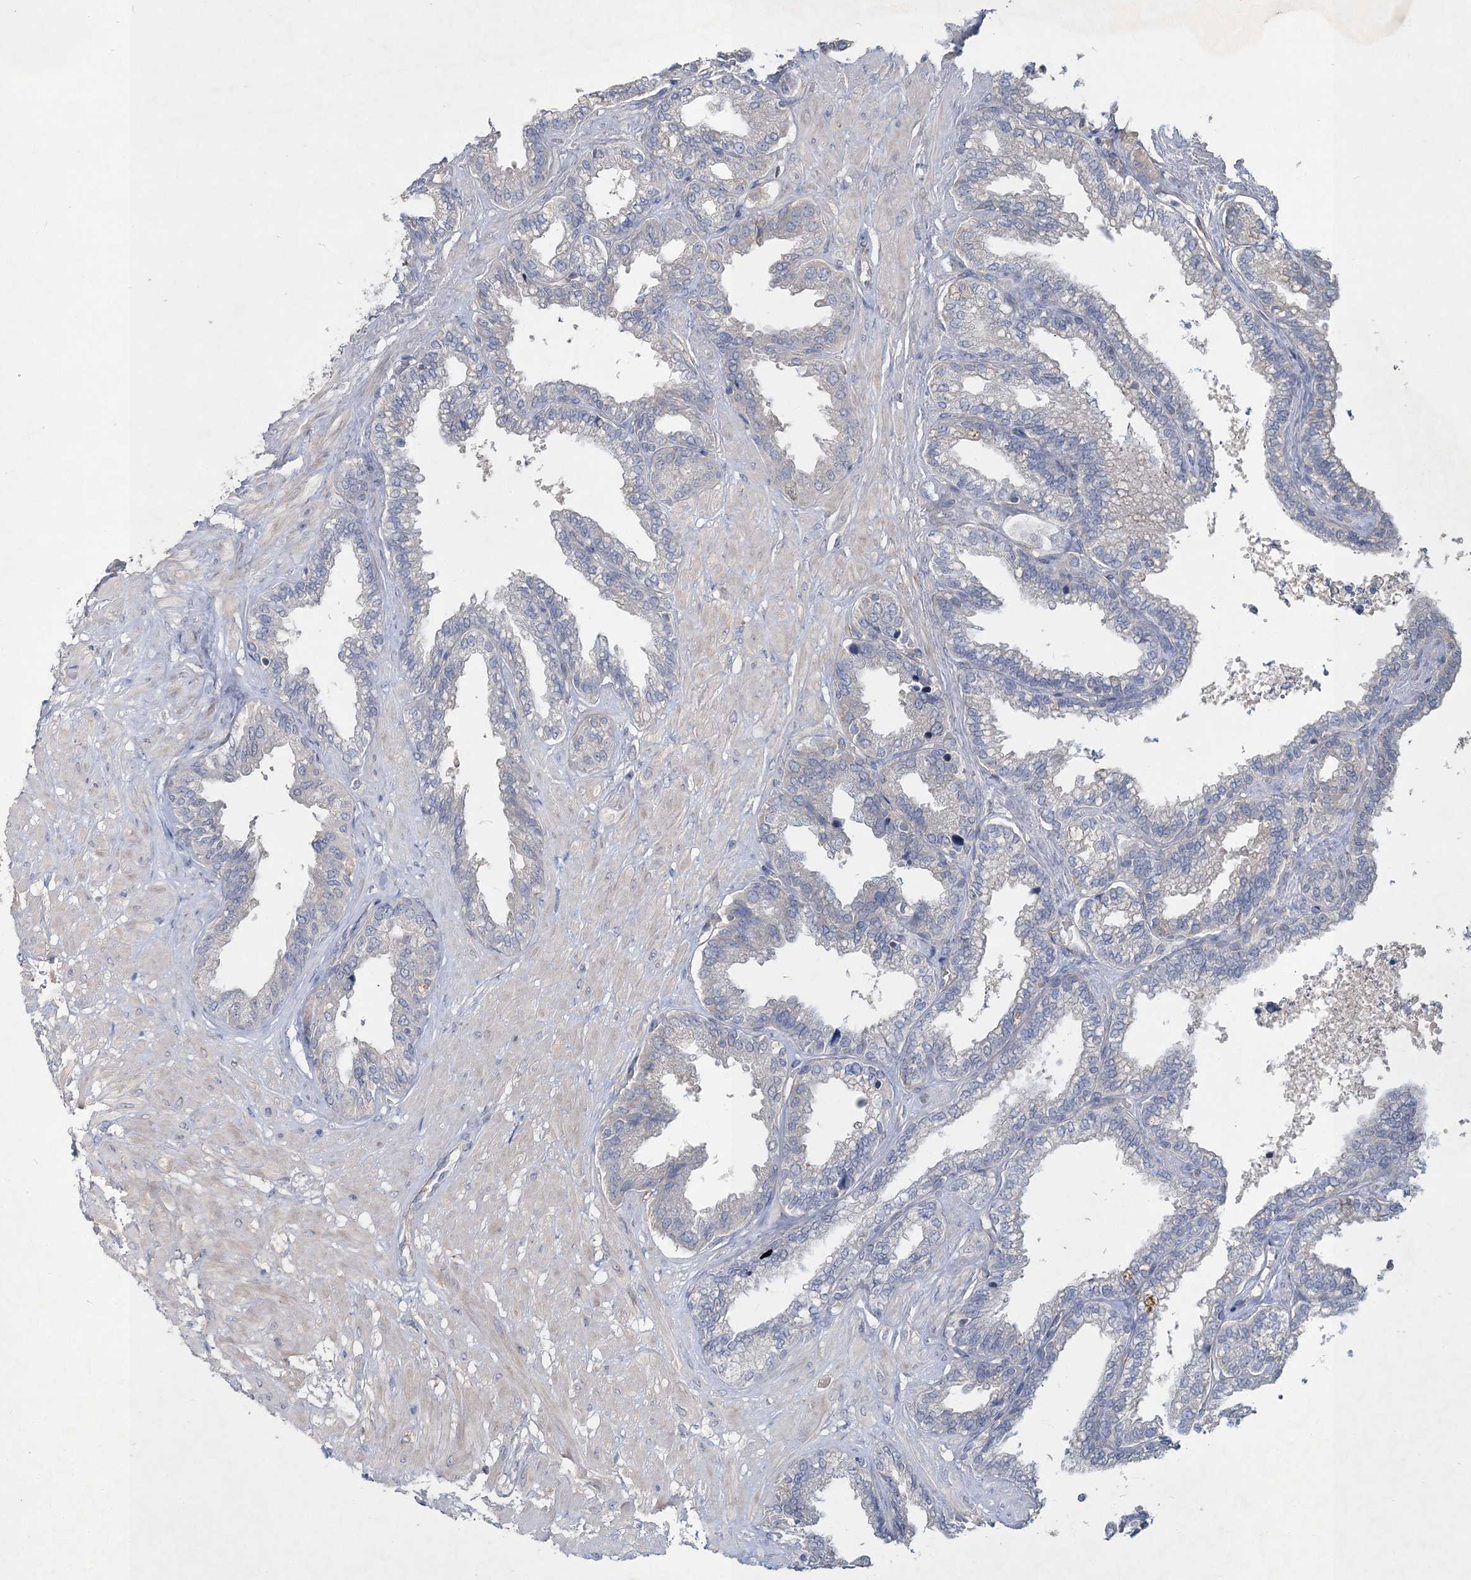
{"staining": {"intensity": "negative", "quantity": "none", "location": "none"}, "tissue": "seminal vesicle", "cell_type": "Glandular cells", "image_type": "normal", "snomed": [{"axis": "morphology", "description": "Normal tissue, NOS"}, {"axis": "topography", "description": "Seminal veicle"}], "caption": "An immunohistochemistry image of unremarkable seminal vesicle is shown. There is no staining in glandular cells of seminal vesicle. The staining is performed using DAB (3,3'-diaminobenzidine) brown chromogen with nuclei counter-stained in using hematoxylin.", "gene": "RNF25", "patient": {"sex": "male", "age": 46}}